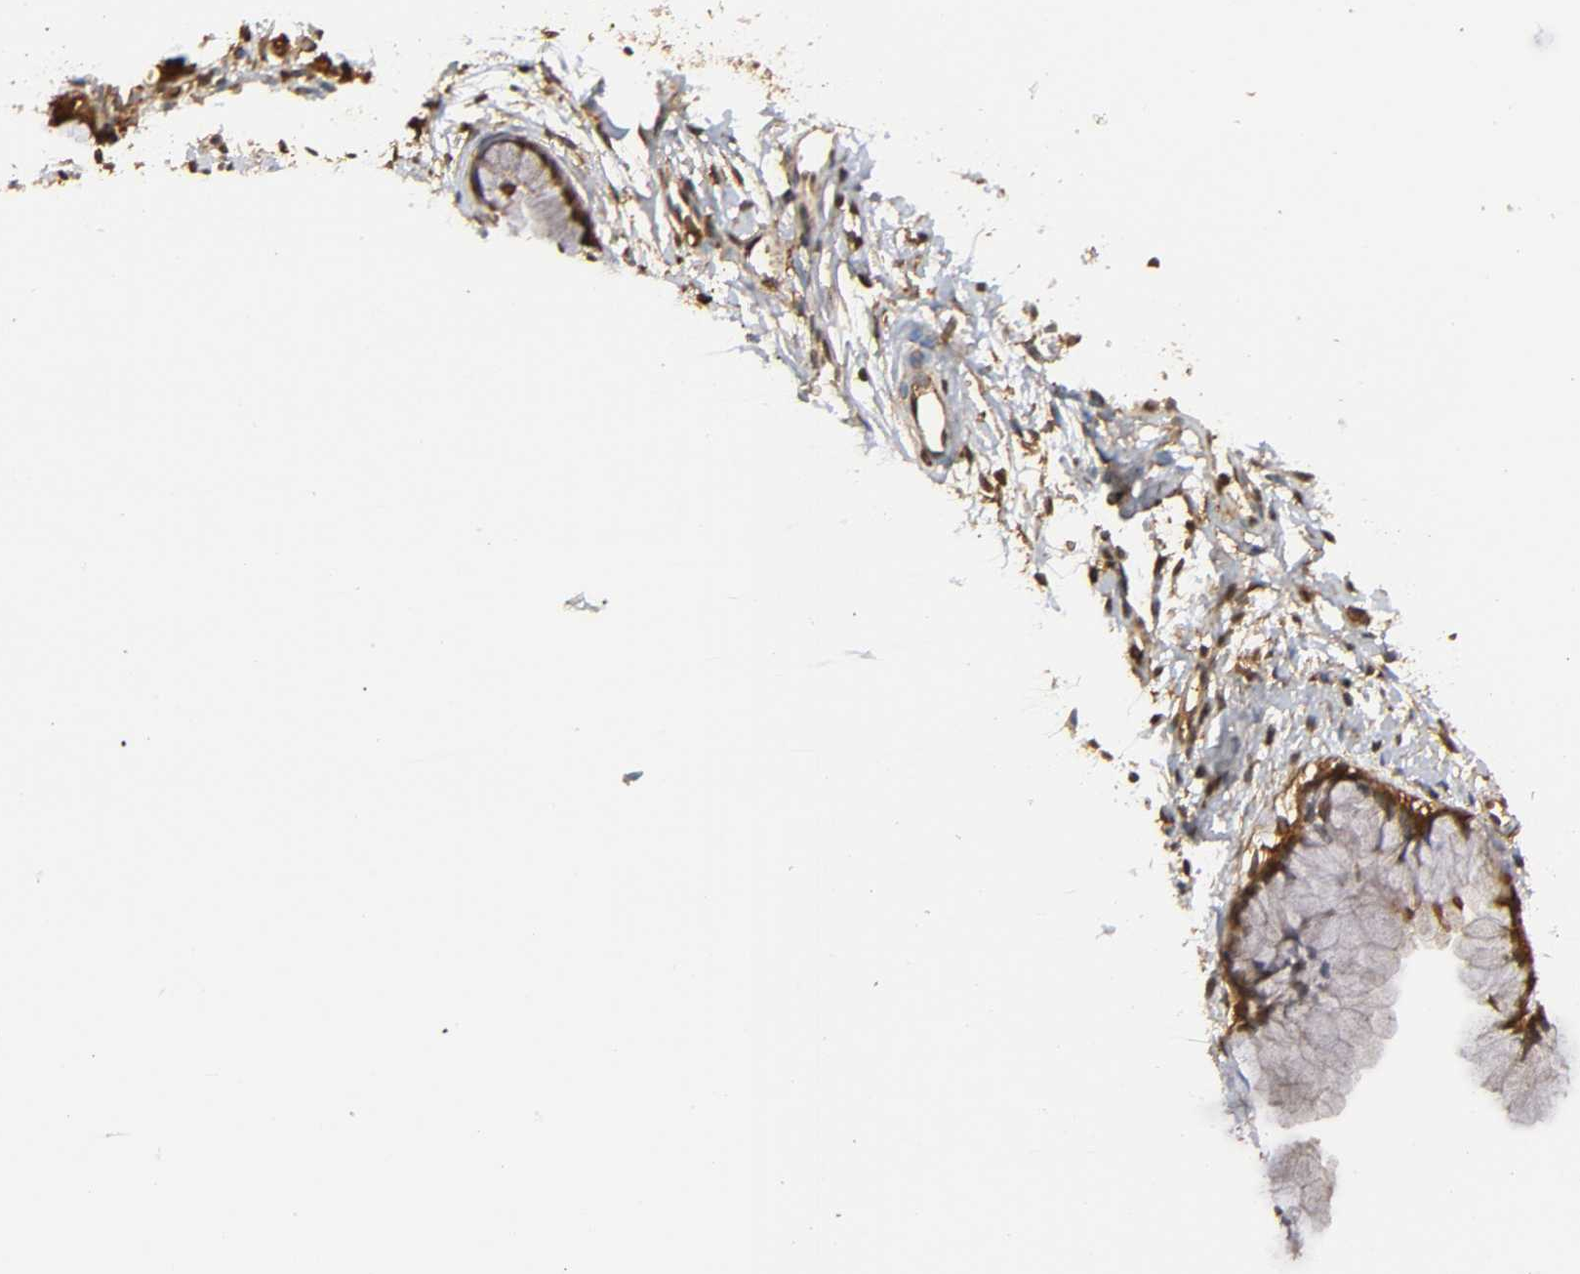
{"staining": {"intensity": "moderate", "quantity": ">75%", "location": "cytoplasmic/membranous"}, "tissue": "cervix", "cell_type": "Glandular cells", "image_type": "normal", "snomed": [{"axis": "morphology", "description": "Normal tissue, NOS"}, {"axis": "topography", "description": "Cervix"}], "caption": "Protein expression analysis of benign human cervix reveals moderate cytoplasmic/membranous positivity in about >75% of glandular cells.", "gene": "ANXA11", "patient": {"sex": "female", "age": 46}}